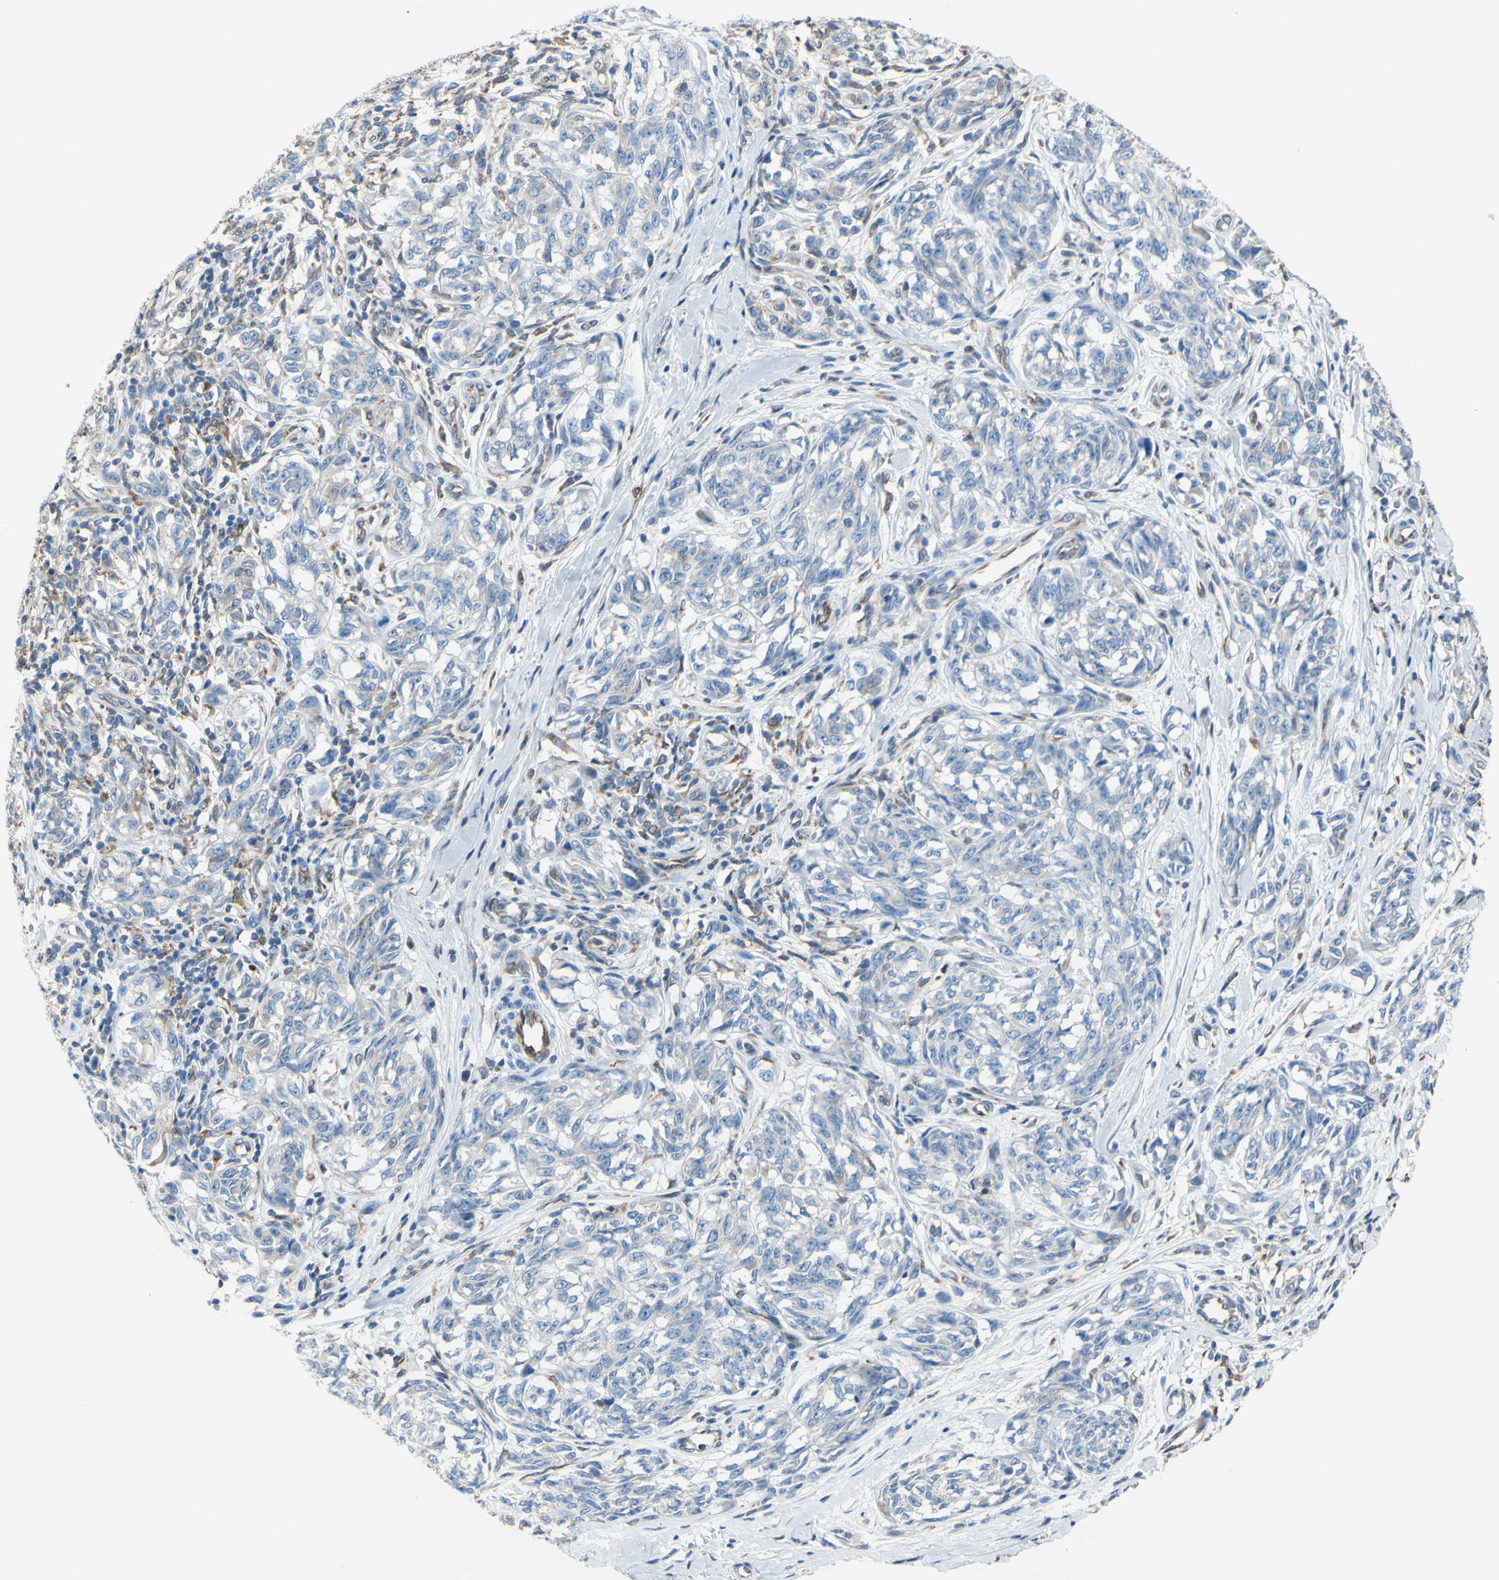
{"staining": {"intensity": "negative", "quantity": "none", "location": "none"}, "tissue": "melanoma", "cell_type": "Tumor cells", "image_type": "cancer", "snomed": [{"axis": "morphology", "description": "Malignant melanoma, NOS"}, {"axis": "topography", "description": "Skin"}], "caption": "This is a histopathology image of immunohistochemistry staining of melanoma, which shows no staining in tumor cells.", "gene": "MGST2", "patient": {"sex": "female", "age": 64}}